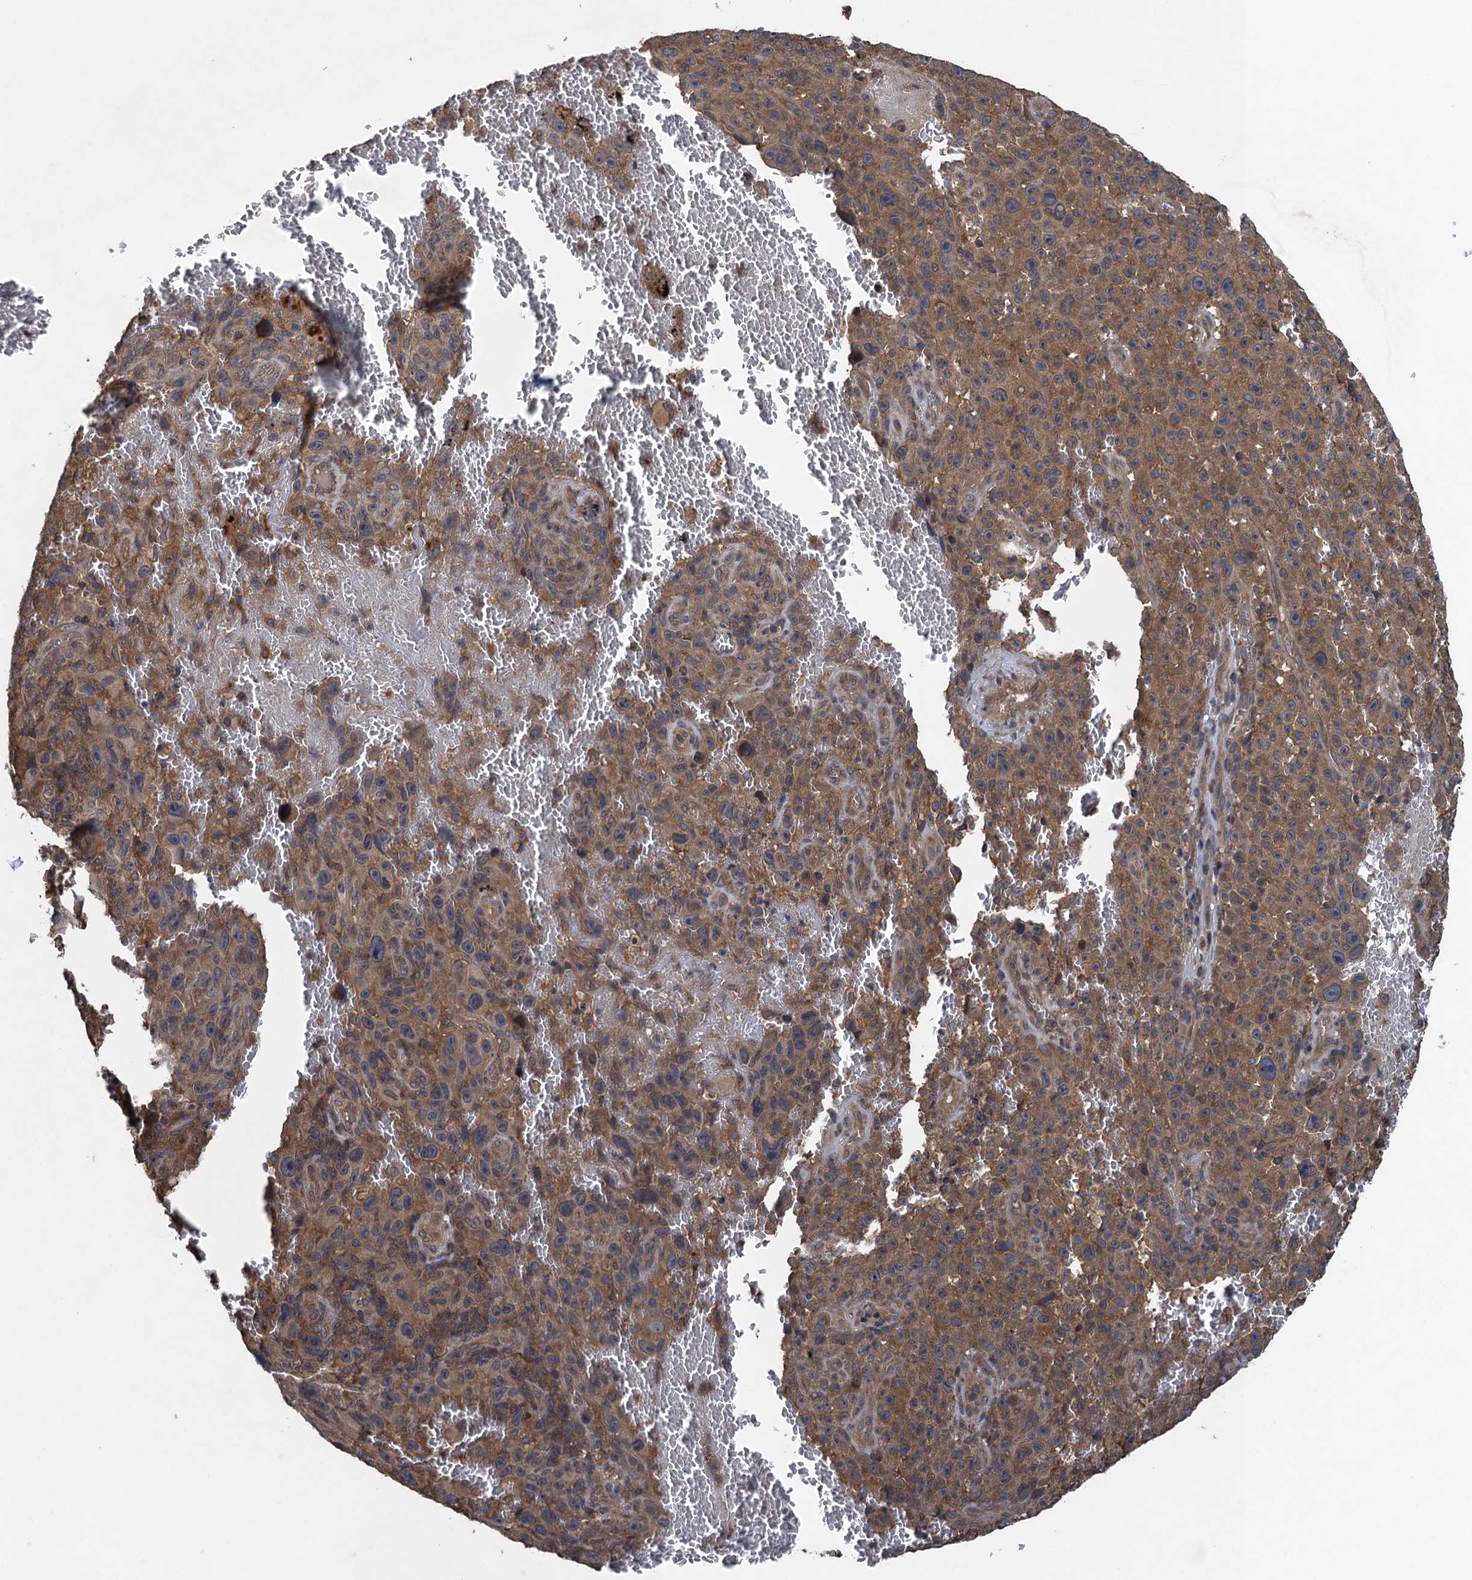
{"staining": {"intensity": "moderate", "quantity": ">75%", "location": "cytoplasmic/membranous"}, "tissue": "melanoma", "cell_type": "Tumor cells", "image_type": "cancer", "snomed": [{"axis": "morphology", "description": "Malignant melanoma, NOS"}, {"axis": "topography", "description": "Skin"}], "caption": "Immunohistochemistry (IHC) micrograph of neoplastic tissue: human melanoma stained using immunohistochemistry shows medium levels of moderate protein expression localized specifically in the cytoplasmic/membranous of tumor cells, appearing as a cytoplasmic/membranous brown color.", "gene": "CNTN5", "patient": {"sex": "female", "age": 82}}